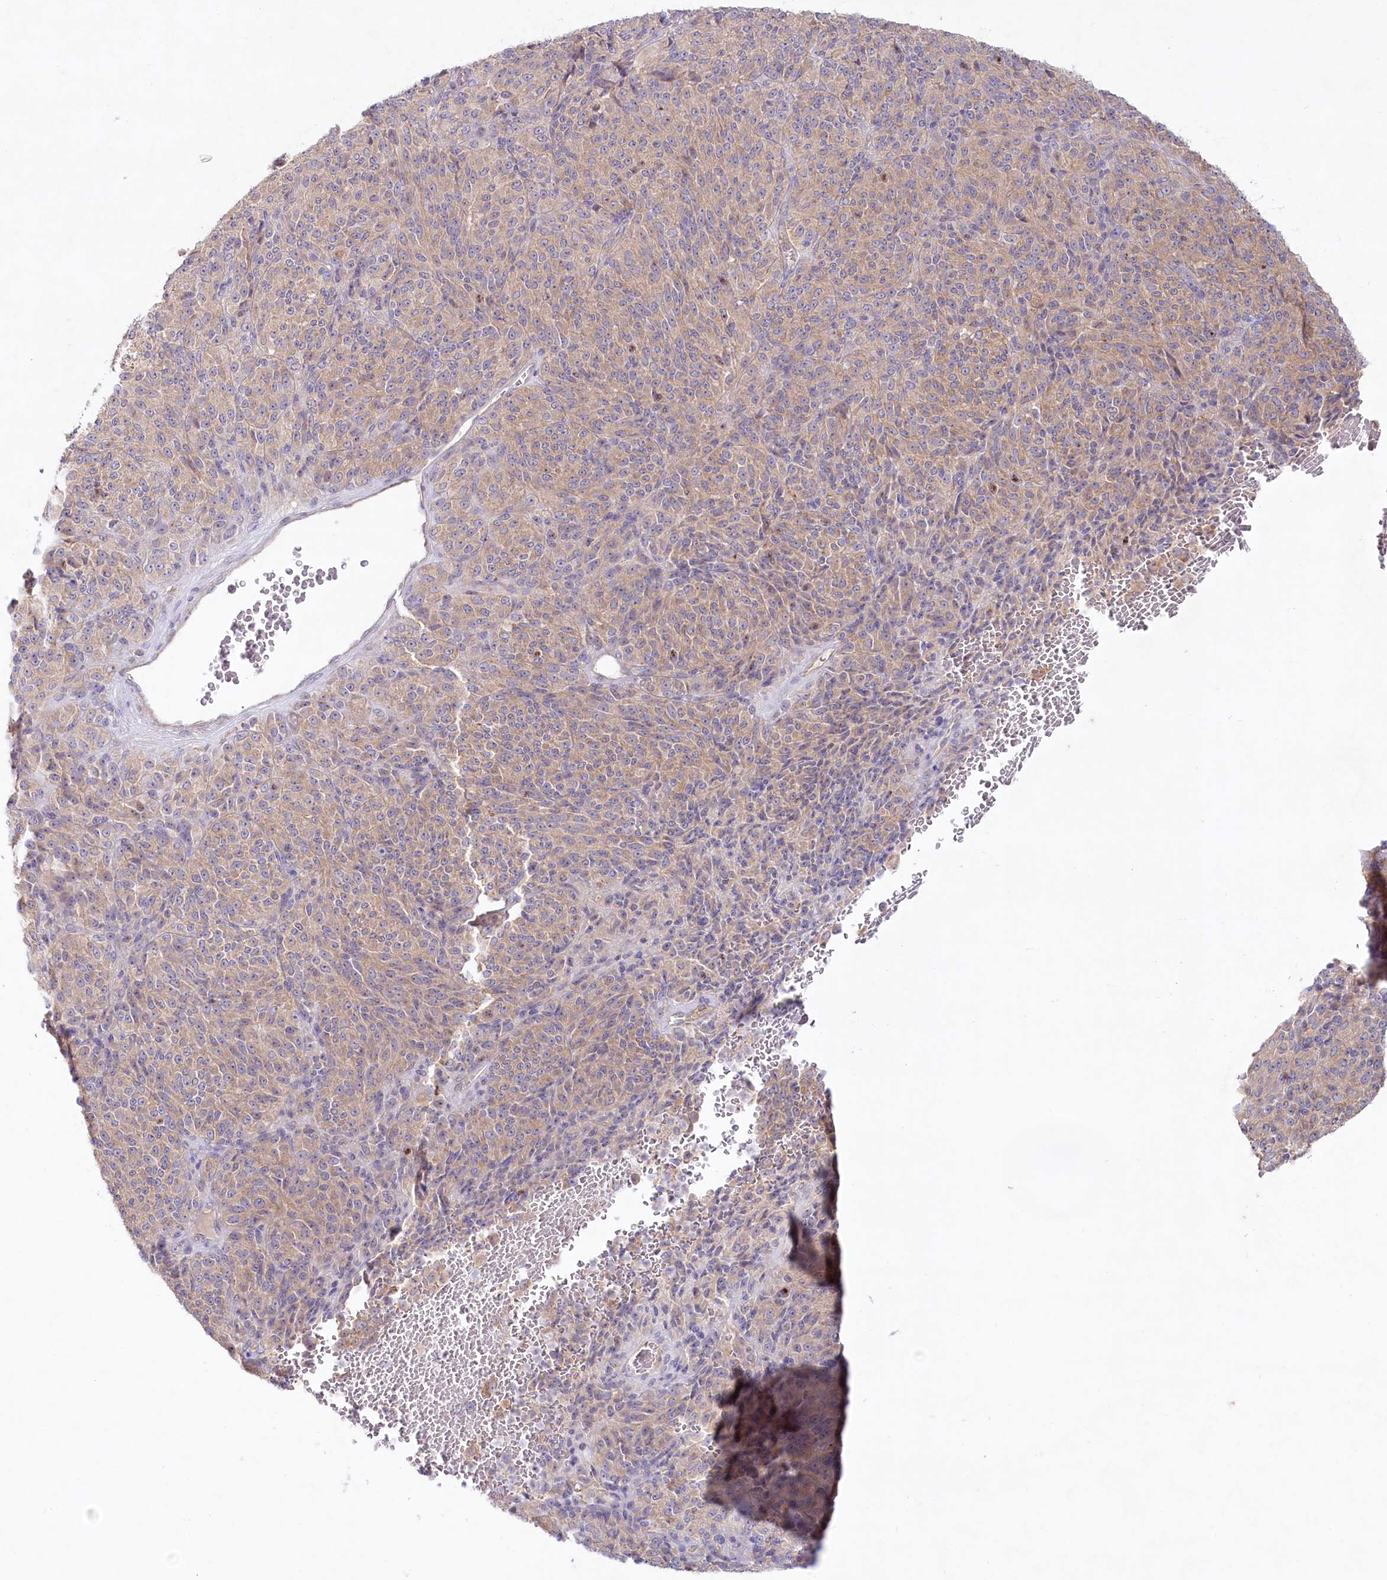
{"staining": {"intensity": "weak", "quantity": ">75%", "location": "cytoplasmic/membranous"}, "tissue": "melanoma", "cell_type": "Tumor cells", "image_type": "cancer", "snomed": [{"axis": "morphology", "description": "Malignant melanoma, Metastatic site"}, {"axis": "topography", "description": "Brain"}], "caption": "High-magnification brightfield microscopy of malignant melanoma (metastatic site) stained with DAB (3,3'-diaminobenzidine) (brown) and counterstained with hematoxylin (blue). tumor cells exhibit weak cytoplasmic/membranous positivity is present in about>75% of cells.", "gene": "TNIP1", "patient": {"sex": "female", "age": 56}}